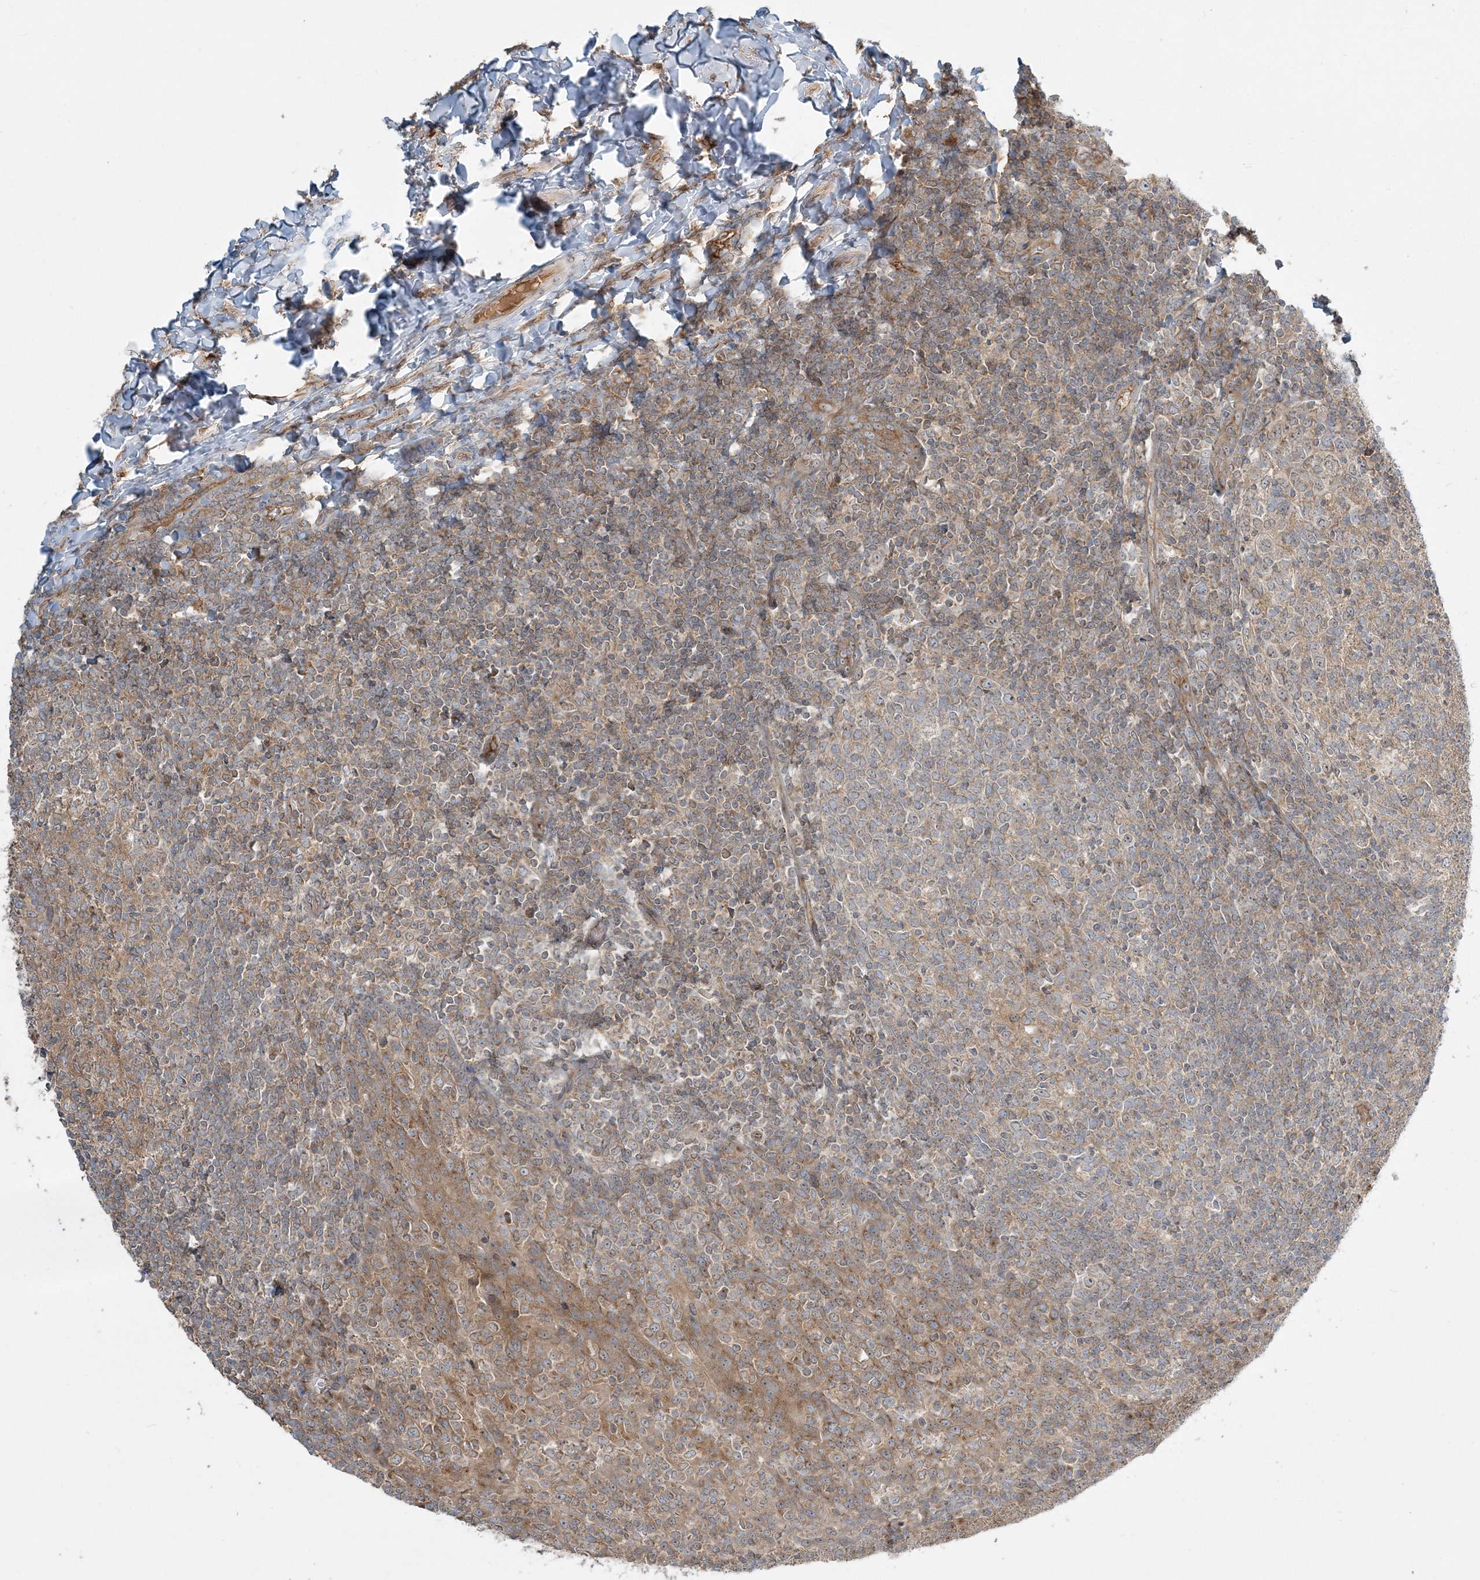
{"staining": {"intensity": "moderate", "quantity": "<25%", "location": "cytoplasmic/membranous"}, "tissue": "tonsil", "cell_type": "Germinal center cells", "image_type": "normal", "snomed": [{"axis": "morphology", "description": "Normal tissue, NOS"}, {"axis": "topography", "description": "Tonsil"}], "caption": "Immunohistochemical staining of benign human tonsil displays low levels of moderate cytoplasmic/membranous expression in approximately <25% of germinal center cells.", "gene": "AP1AR", "patient": {"sex": "female", "age": 19}}